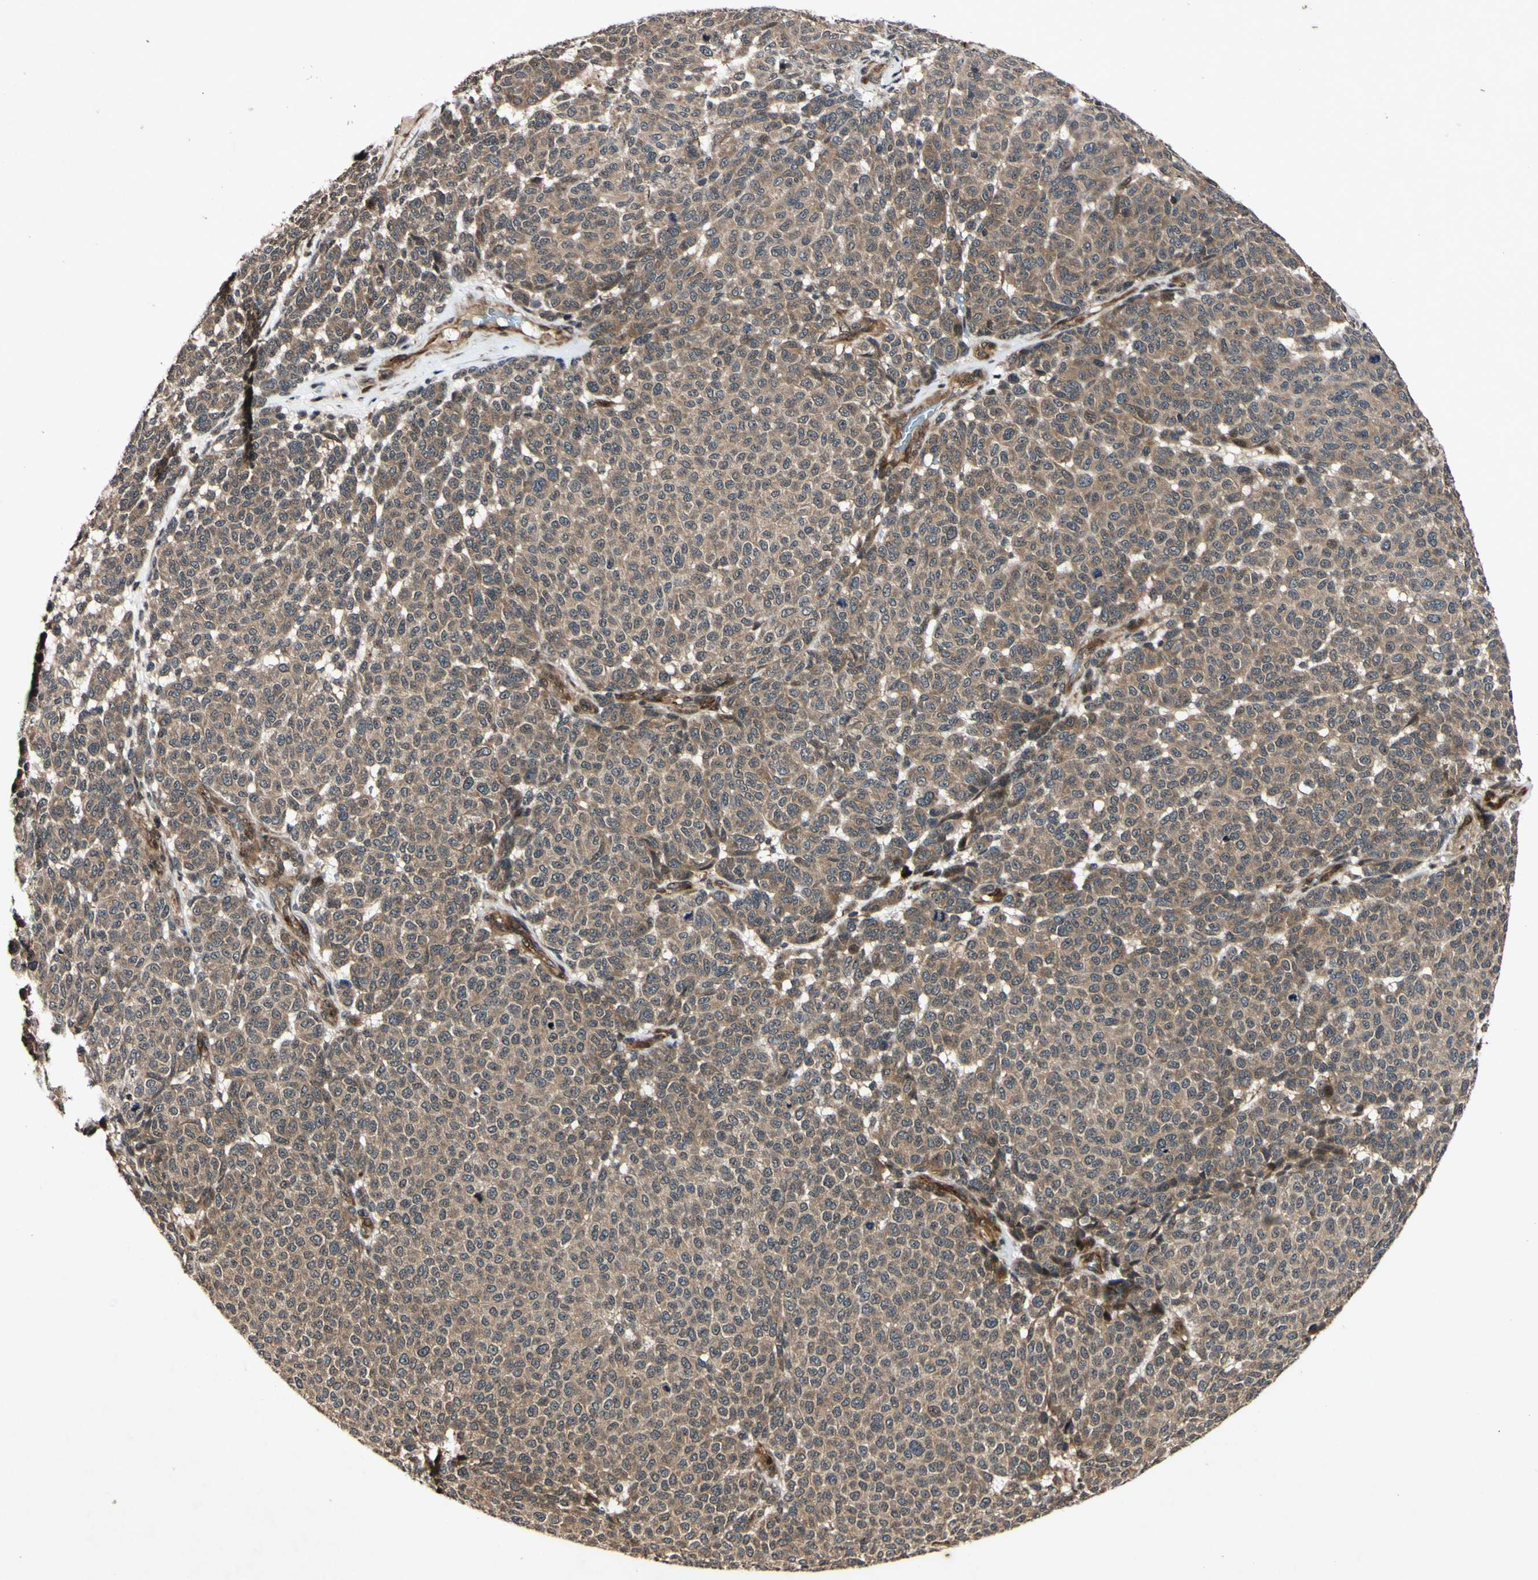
{"staining": {"intensity": "moderate", "quantity": ">75%", "location": "cytoplasmic/membranous"}, "tissue": "melanoma", "cell_type": "Tumor cells", "image_type": "cancer", "snomed": [{"axis": "morphology", "description": "Malignant melanoma, NOS"}, {"axis": "topography", "description": "Skin"}], "caption": "Immunohistochemical staining of human malignant melanoma displays medium levels of moderate cytoplasmic/membranous staining in about >75% of tumor cells.", "gene": "CSNK1E", "patient": {"sex": "male", "age": 59}}